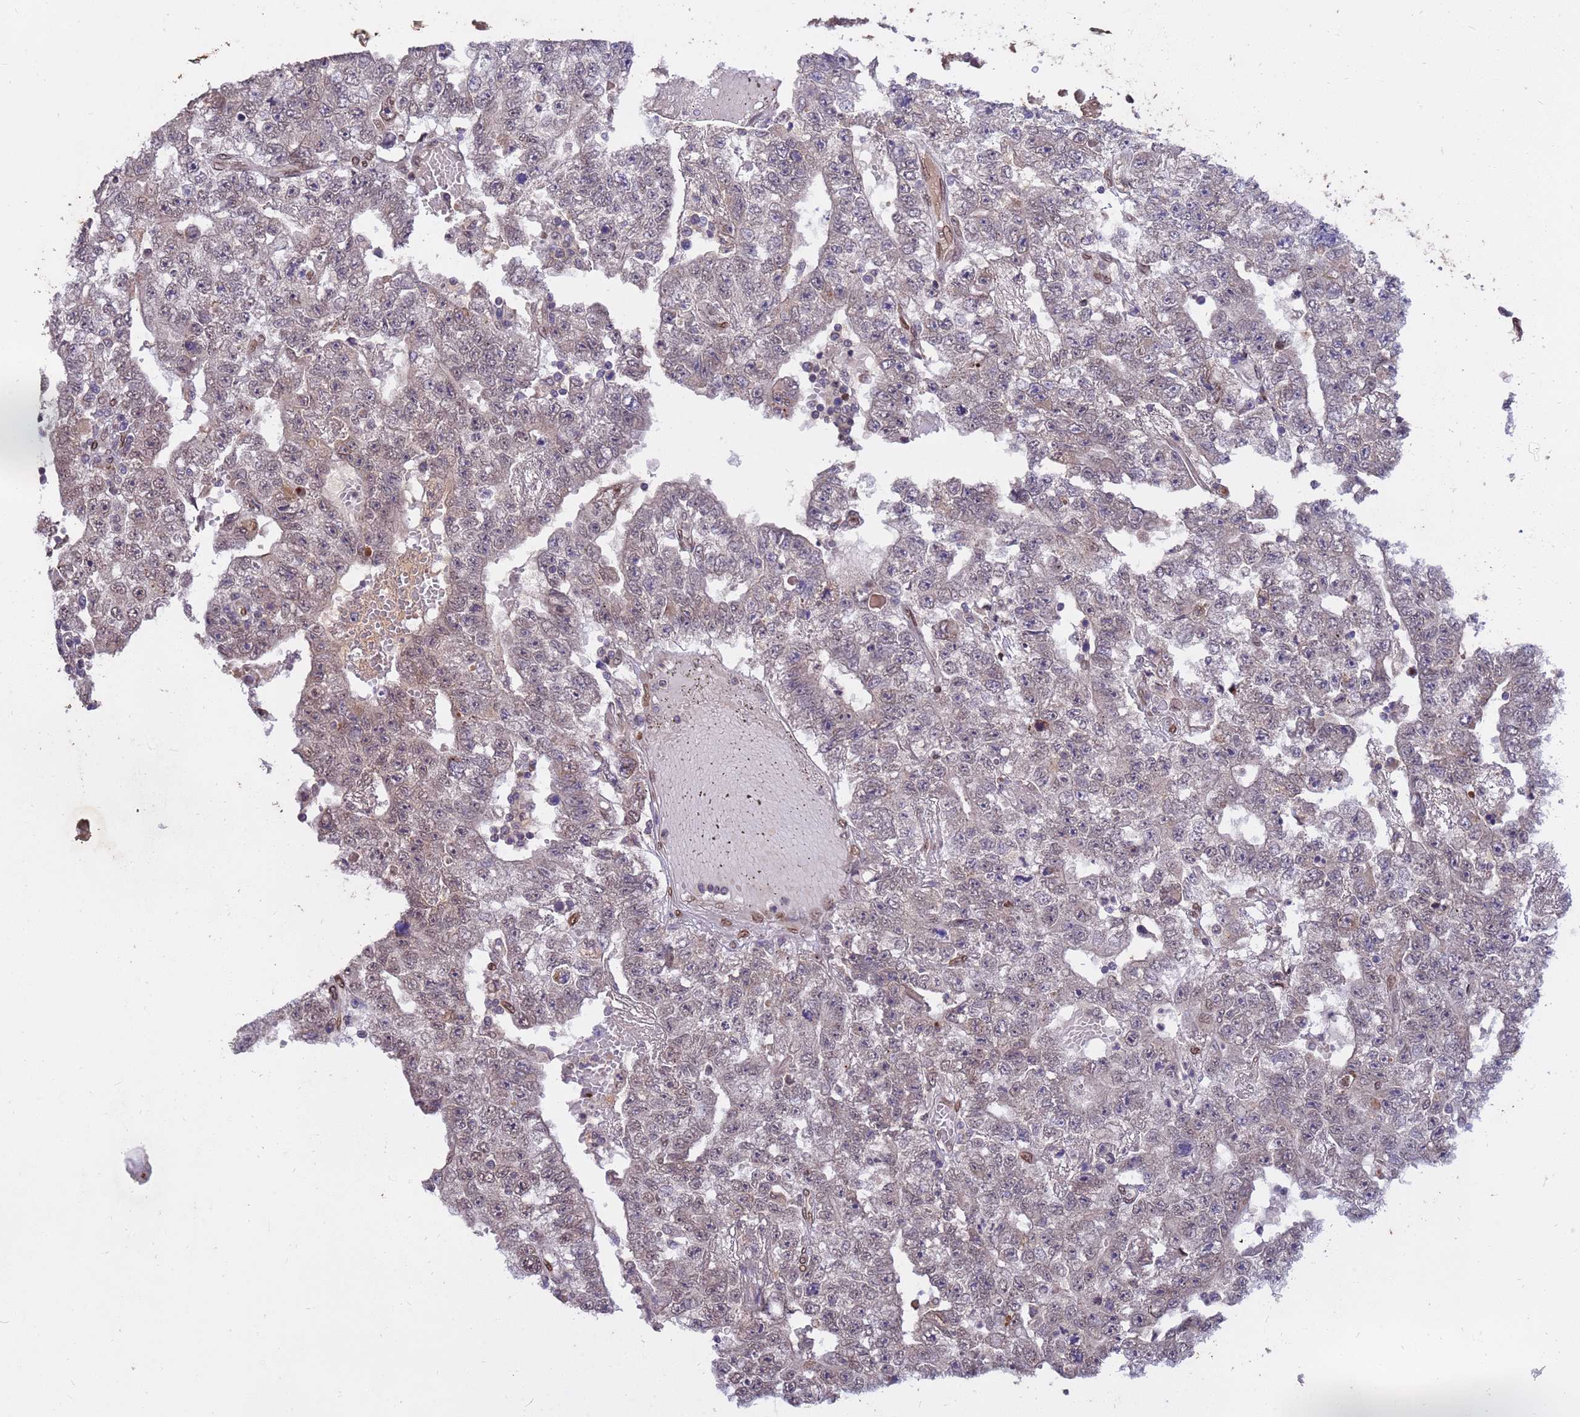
{"staining": {"intensity": "weak", "quantity": "<25%", "location": "nuclear"}, "tissue": "testis cancer", "cell_type": "Tumor cells", "image_type": "cancer", "snomed": [{"axis": "morphology", "description": "Carcinoma, Embryonal, NOS"}, {"axis": "topography", "description": "Testis"}], "caption": "High power microscopy histopathology image of an IHC micrograph of testis embryonal carcinoma, revealing no significant staining in tumor cells. (Stains: DAB (3,3'-diaminobenzidine) IHC with hematoxylin counter stain, Microscopy: brightfield microscopy at high magnification).", "gene": "GPR135", "patient": {"sex": "male", "age": 25}}